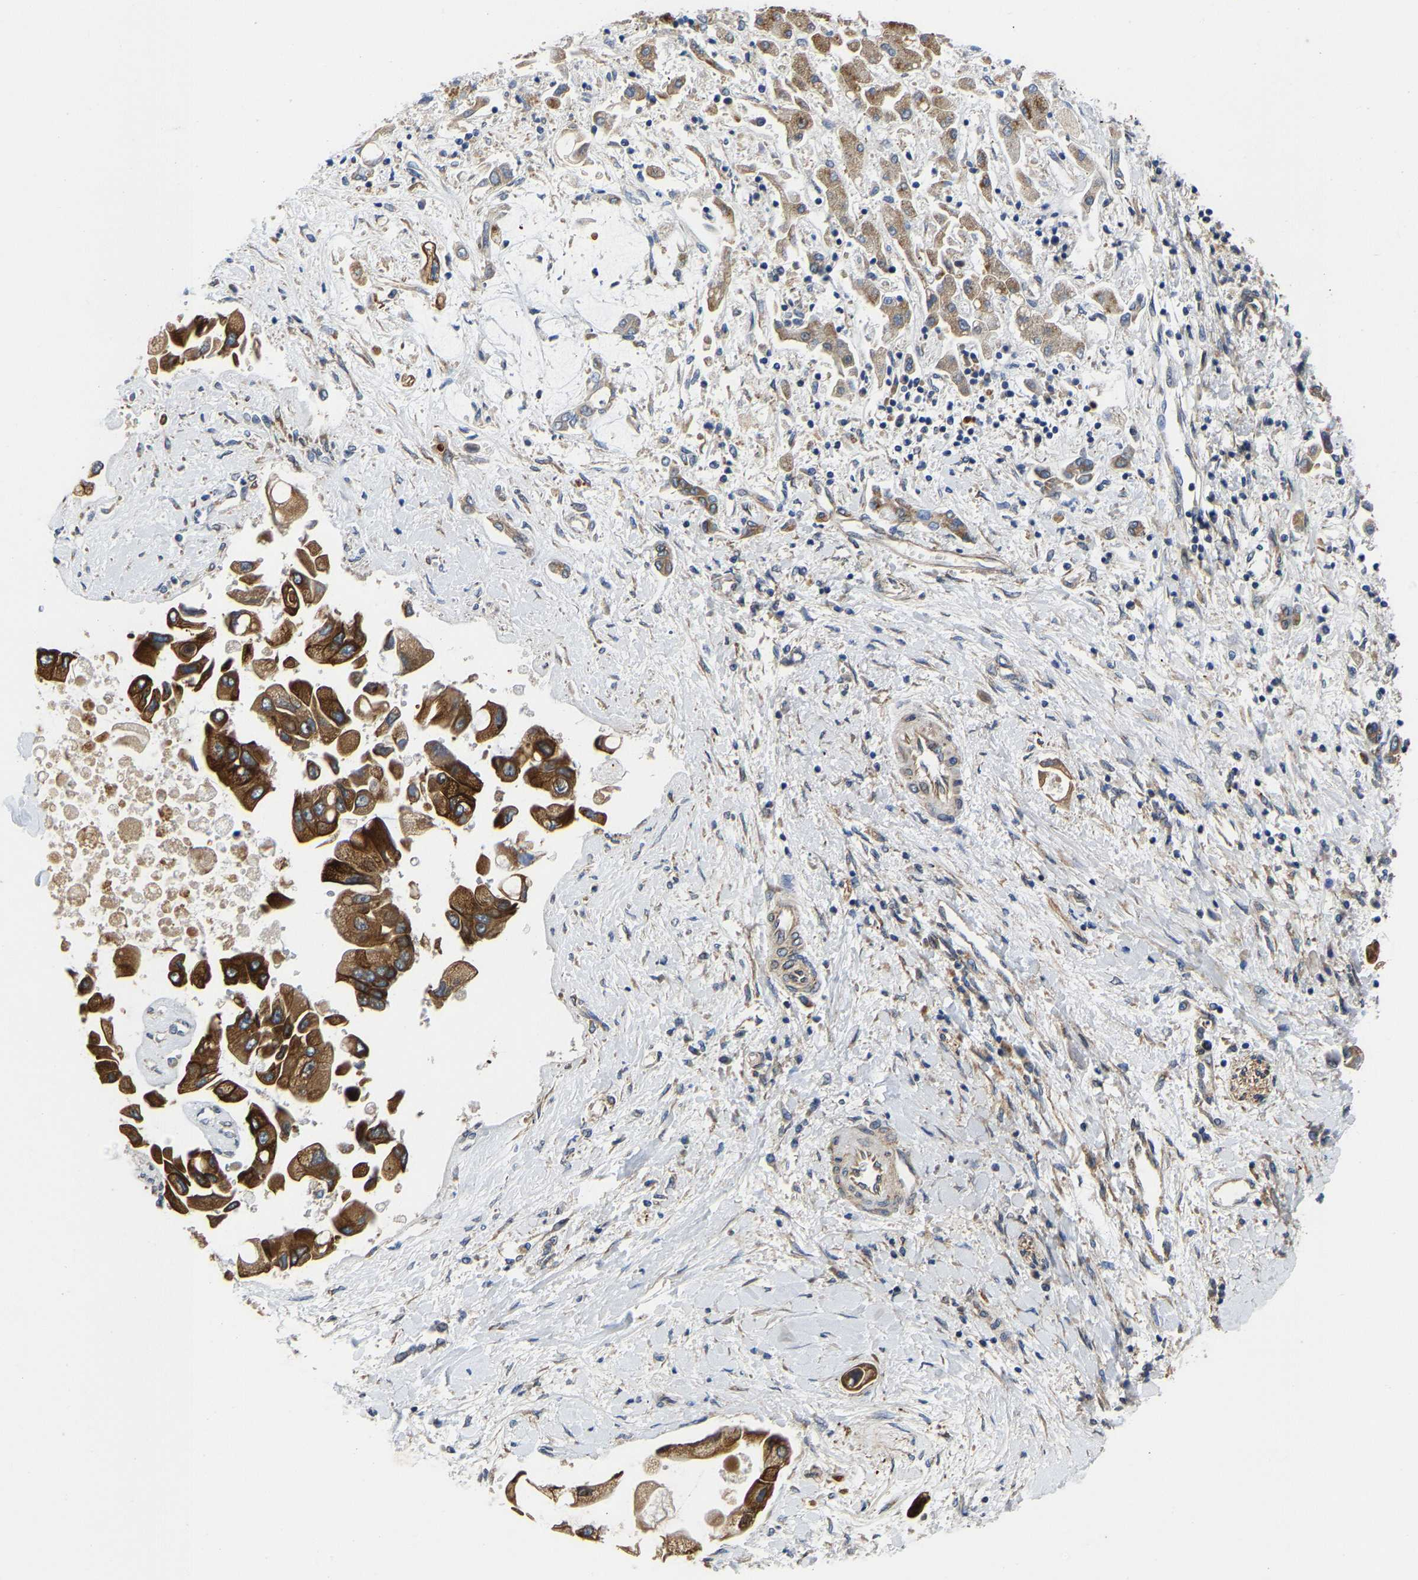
{"staining": {"intensity": "strong", "quantity": ">75%", "location": "cytoplasmic/membranous"}, "tissue": "liver cancer", "cell_type": "Tumor cells", "image_type": "cancer", "snomed": [{"axis": "morphology", "description": "Cholangiocarcinoma"}, {"axis": "topography", "description": "Liver"}], "caption": "IHC staining of cholangiocarcinoma (liver), which reveals high levels of strong cytoplasmic/membranous positivity in about >75% of tumor cells indicating strong cytoplasmic/membranous protein expression. The staining was performed using DAB (brown) for protein detection and nuclei were counterstained in hematoxylin (blue).", "gene": "ARL6IP5", "patient": {"sex": "male", "age": 50}}